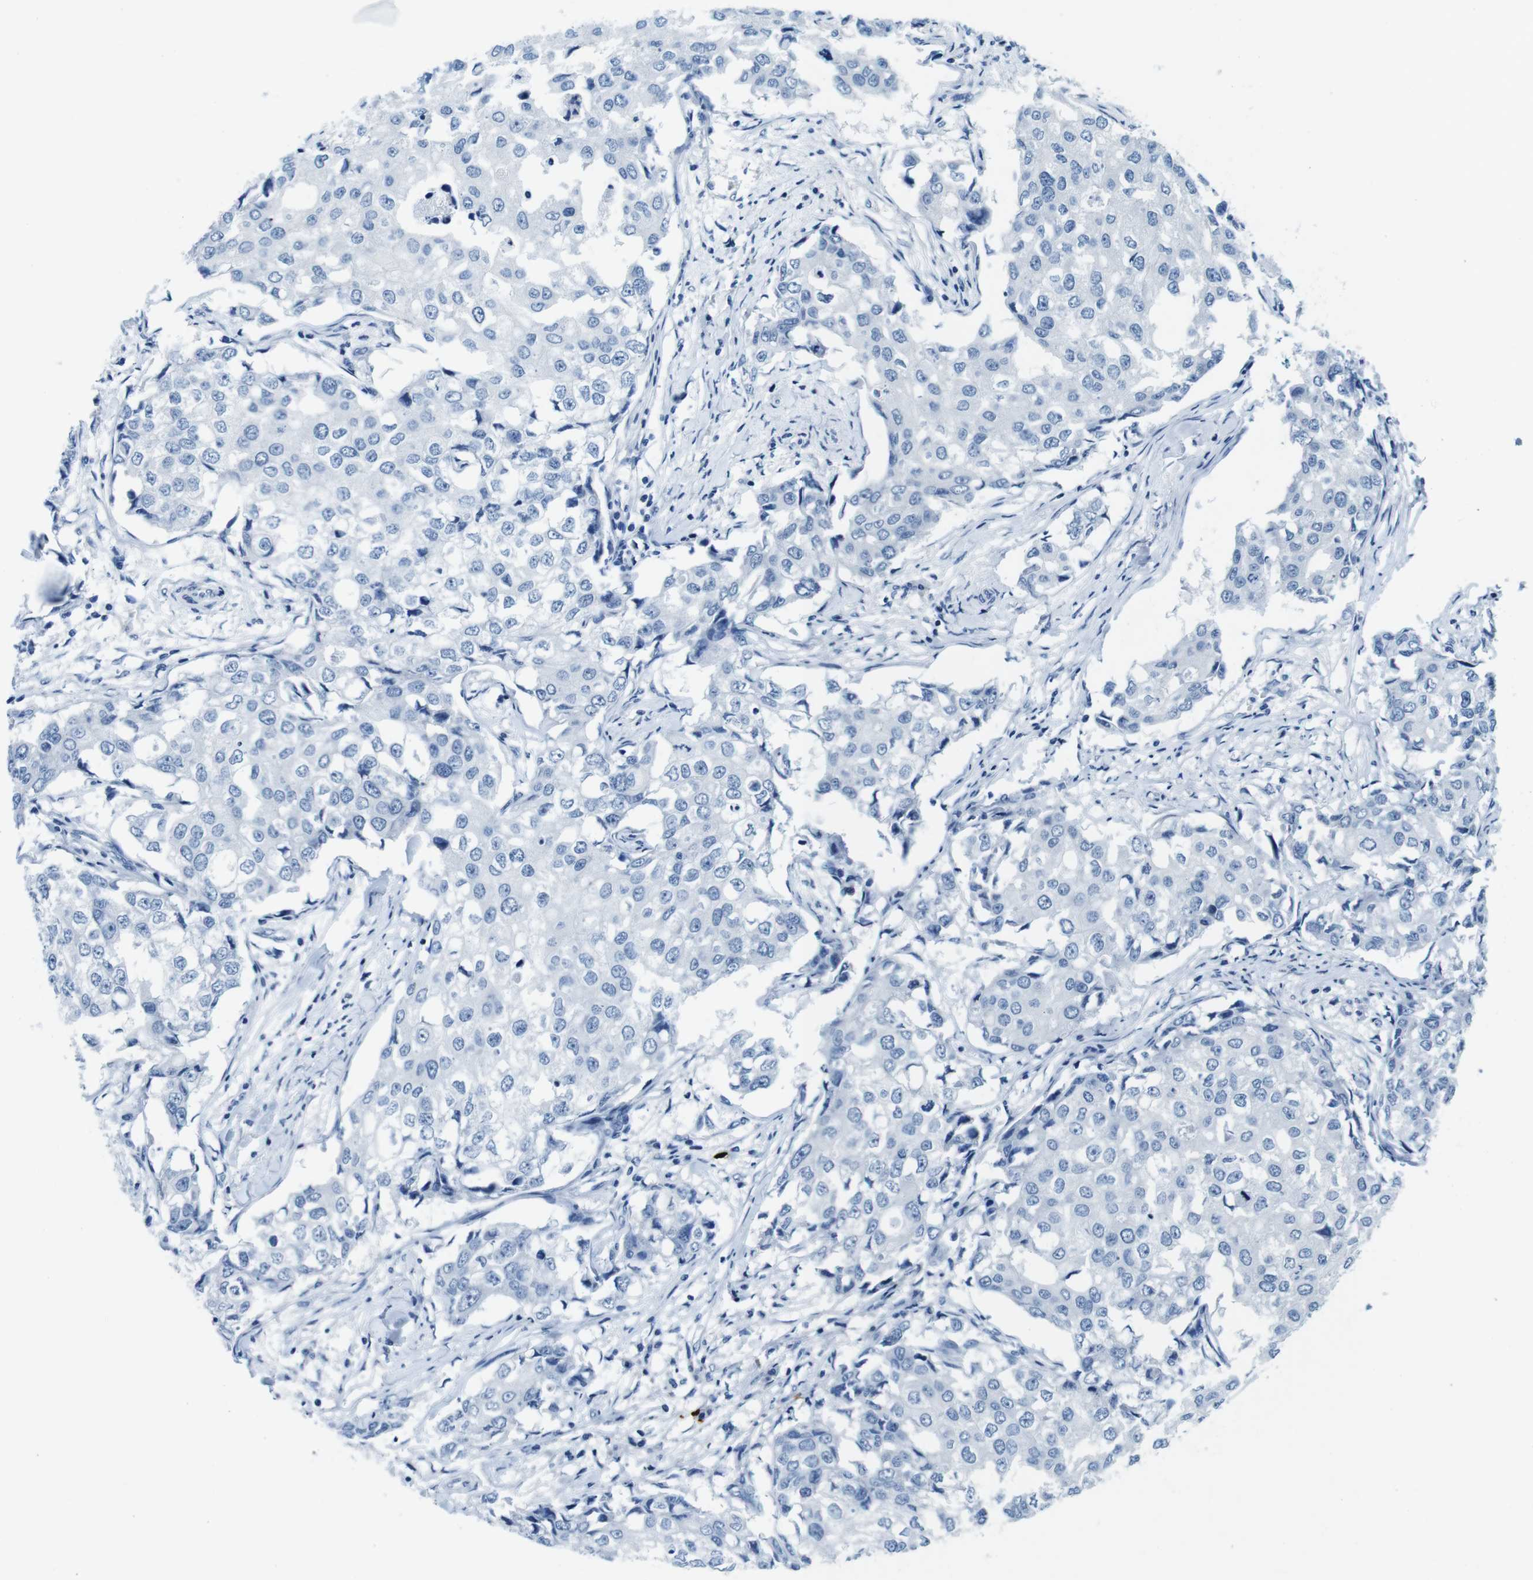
{"staining": {"intensity": "negative", "quantity": "none", "location": "none"}, "tissue": "breast cancer", "cell_type": "Tumor cells", "image_type": "cancer", "snomed": [{"axis": "morphology", "description": "Duct carcinoma"}, {"axis": "topography", "description": "Breast"}], "caption": "Breast cancer (invasive ductal carcinoma) was stained to show a protein in brown. There is no significant expression in tumor cells.", "gene": "IGHD", "patient": {"sex": "female", "age": 27}}